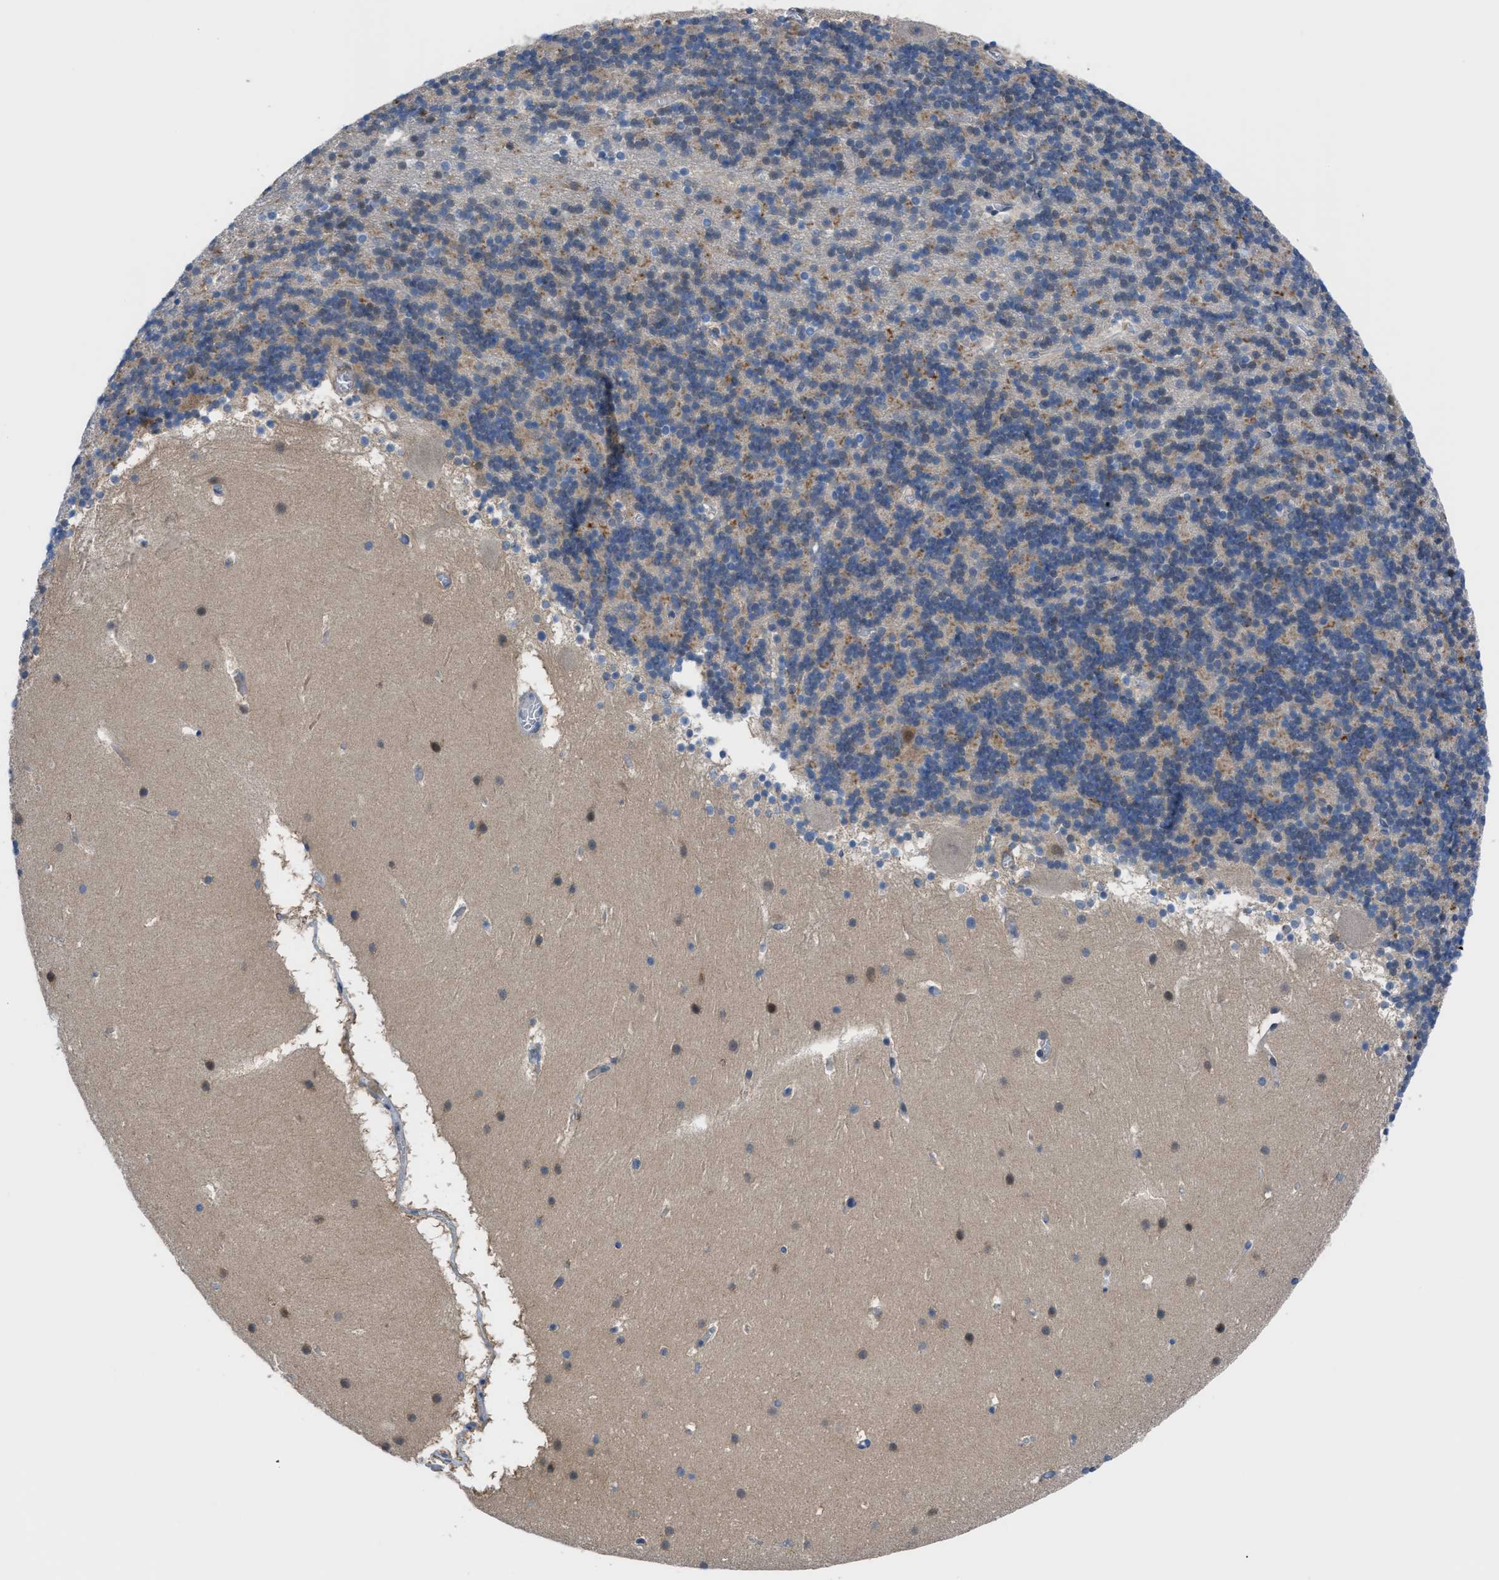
{"staining": {"intensity": "weak", "quantity": "25%-75%", "location": "cytoplasmic/membranous"}, "tissue": "cerebellum", "cell_type": "Cells in granular layer", "image_type": "normal", "snomed": [{"axis": "morphology", "description": "Normal tissue, NOS"}, {"axis": "topography", "description": "Cerebellum"}], "caption": "Immunohistochemistry (IHC) of normal human cerebellum demonstrates low levels of weak cytoplasmic/membranous positivity in about 25%-75% of cells in granular layer.", "gene": "TMEM45B", "patient": {"sex": "male", "age": 45}}